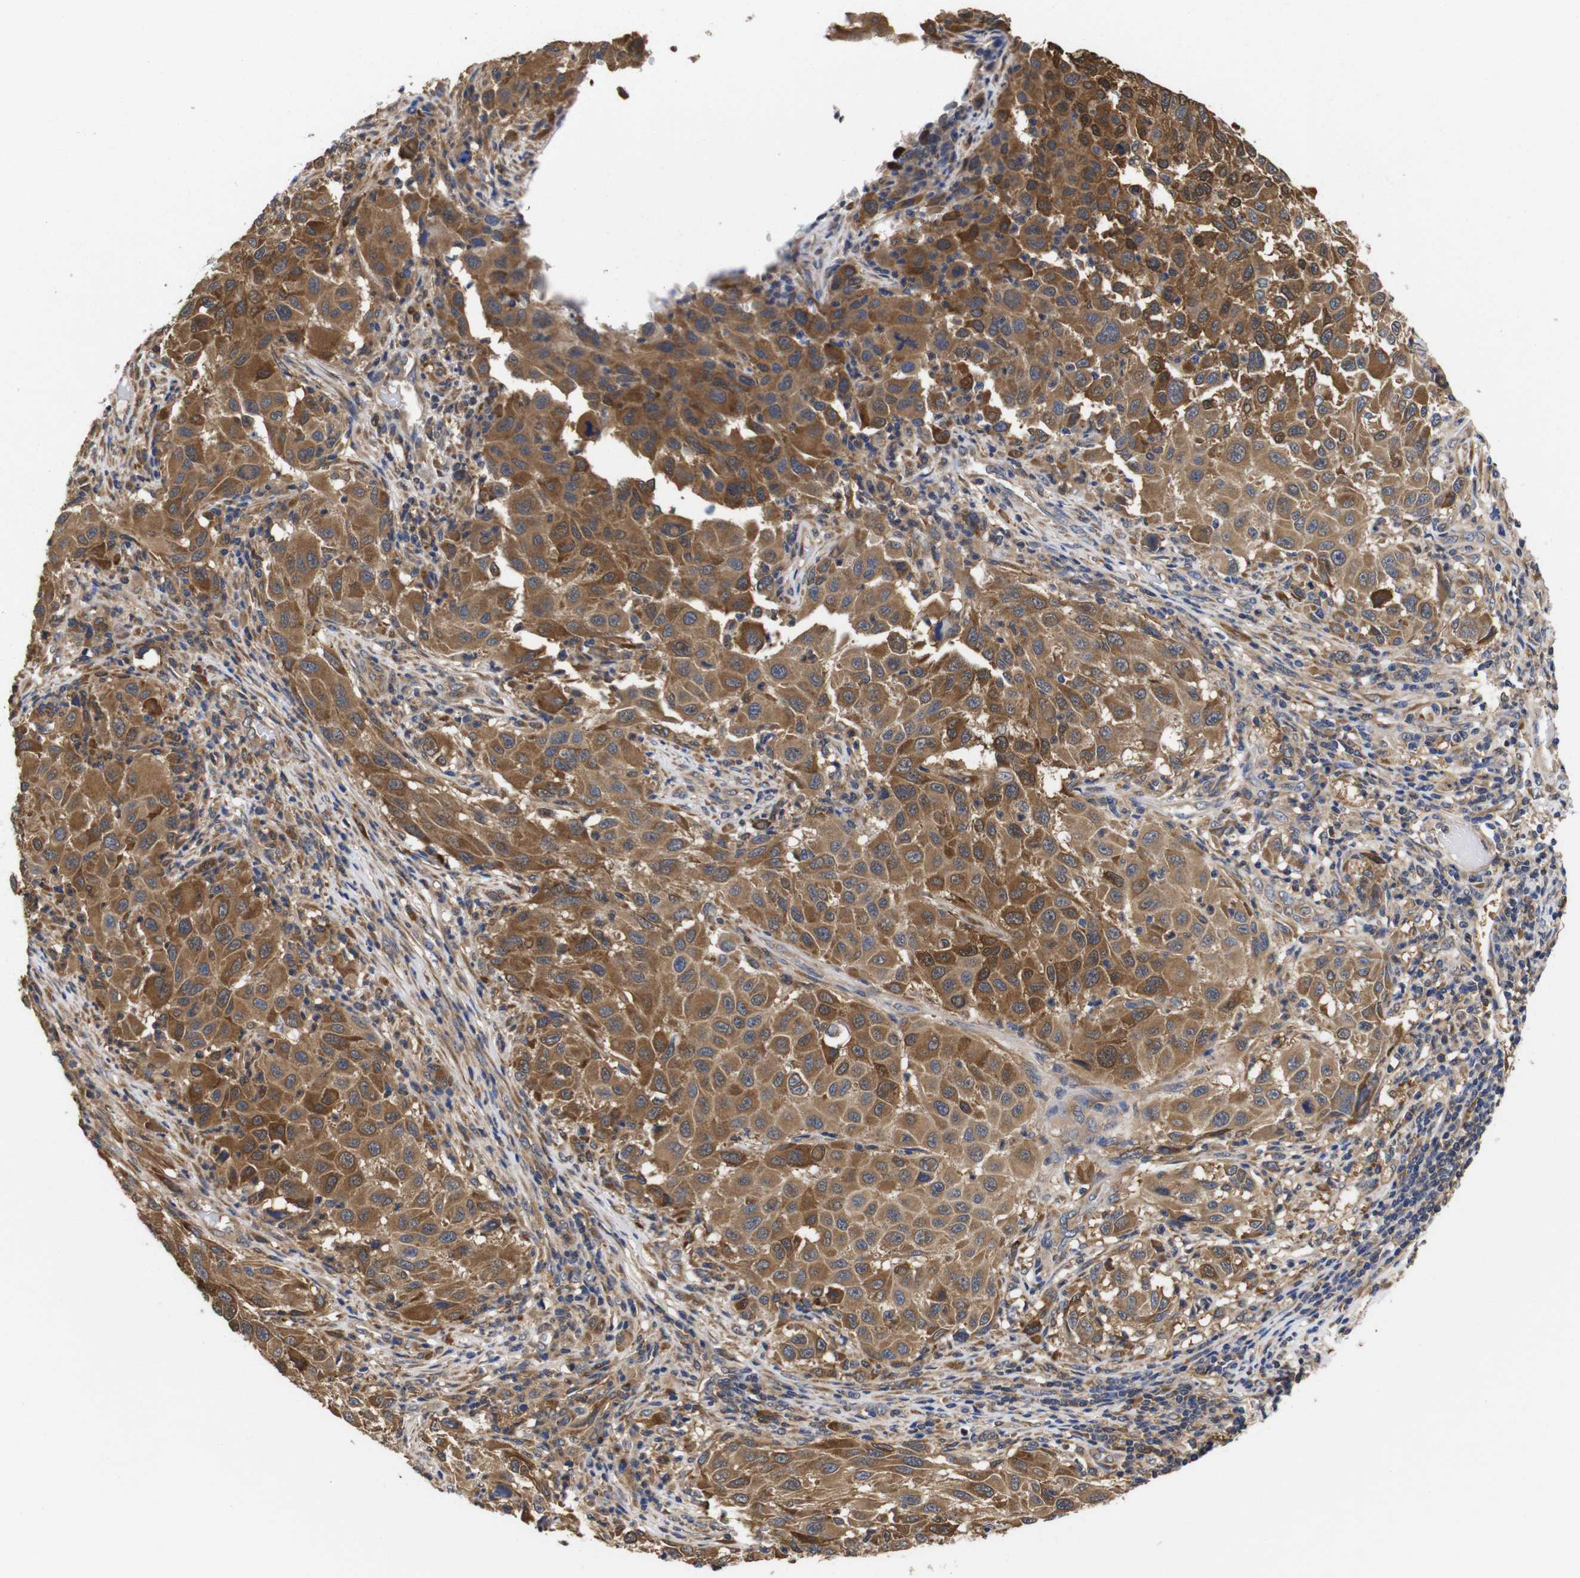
{"staining": {"intensity": "strong", "quantity": ">75%", "location": "cytoplasmic/membranous"}, "tissue": "melanoma", "cell_type": "Tumor cells", "image_type": "cancer", "snomed": [{"axis": "morphology", "description": "Malignant melanoma, Metastatic site"}, {"axis": "topography", "description": "Lymph node"}], "caption": "About >75% of tumor cells in malignant melanoma (metastatic site) demonstrate strong cytoplasmic/membranous protein staining as visualized by brown immunohistochemical staining.", "gene": "LRRCC1", "patient": {"sex": "male", "age": 61}}